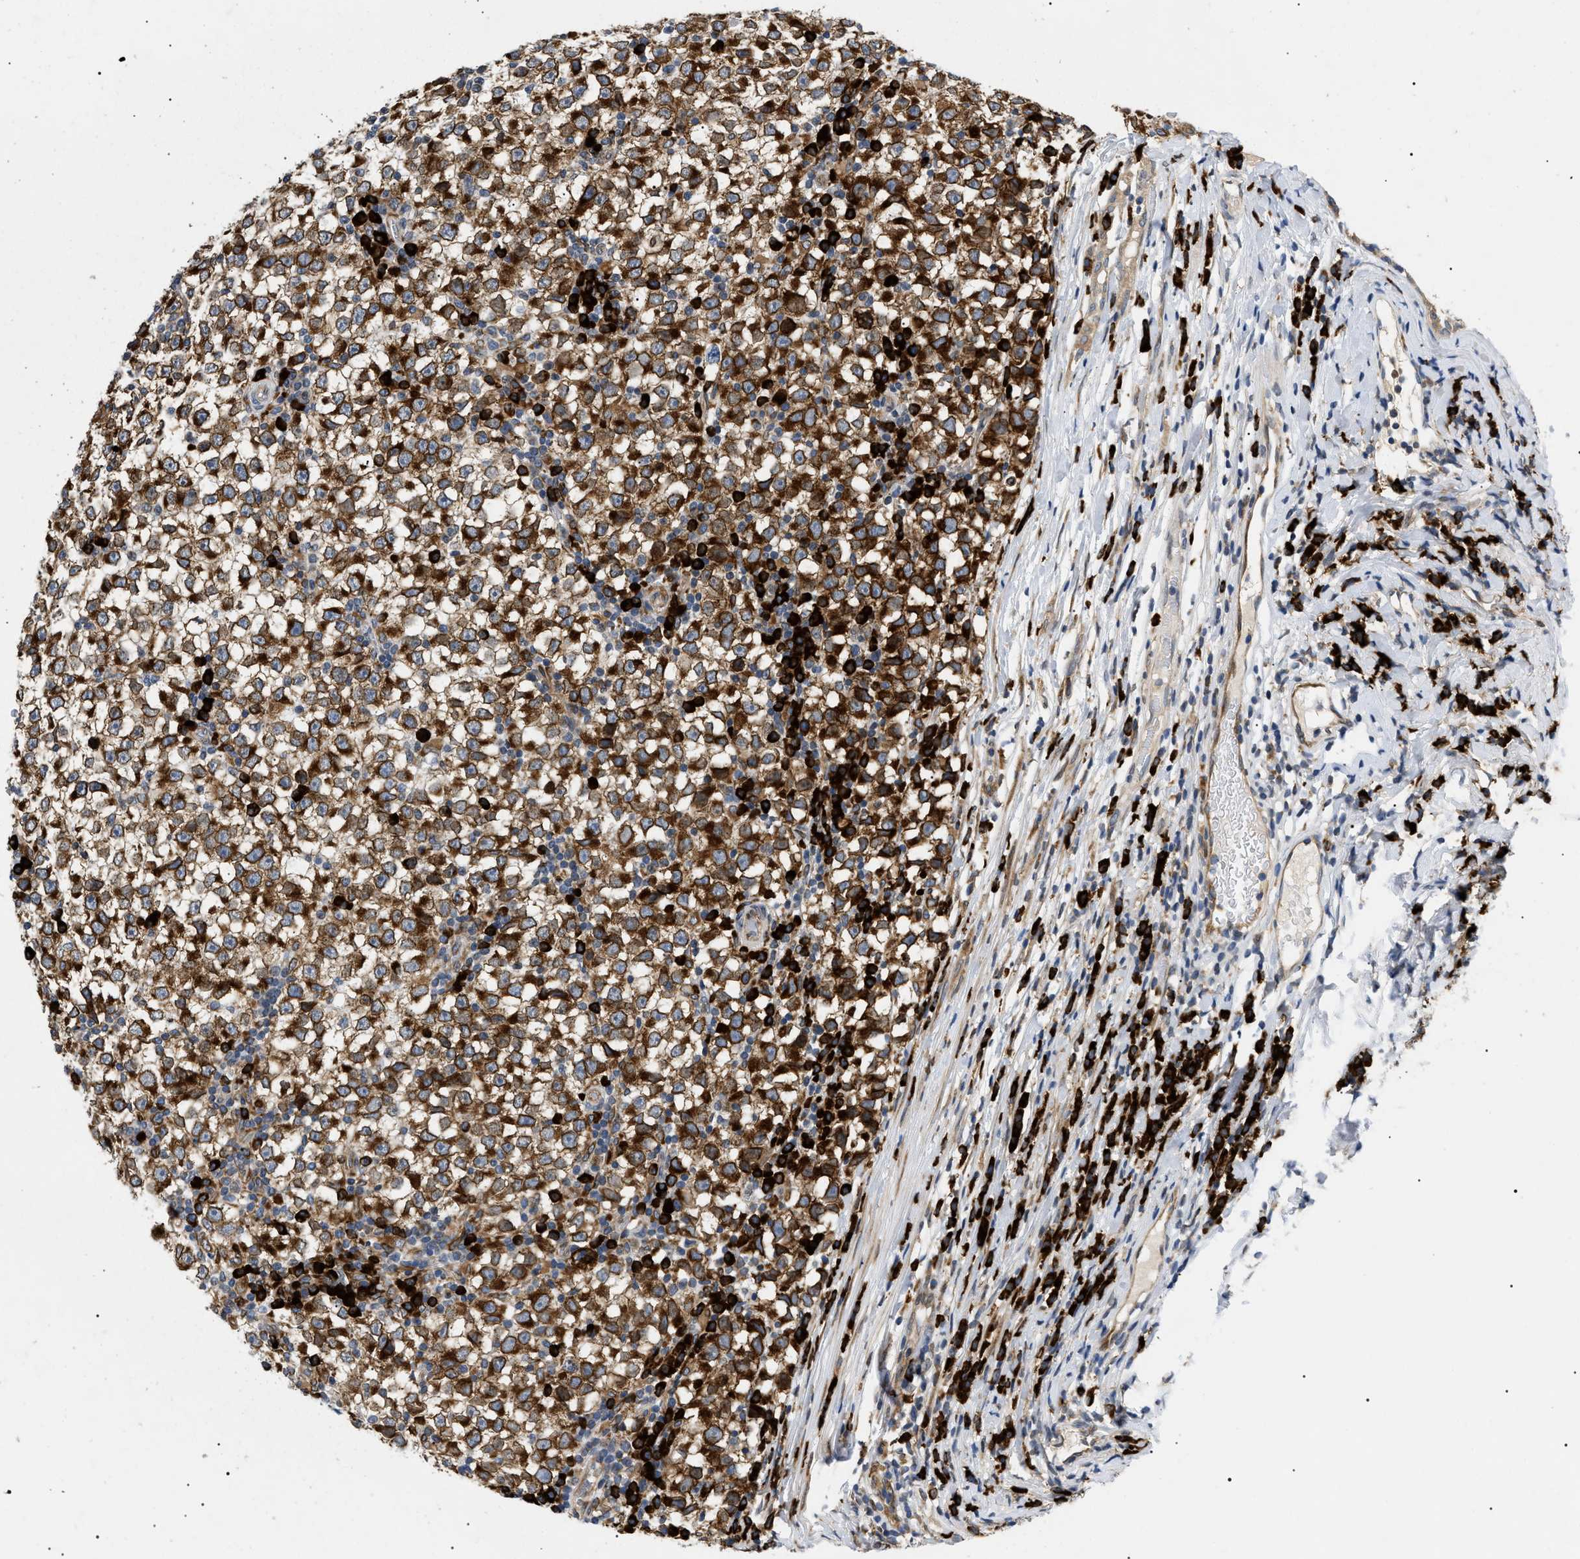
{"staining": {"intensity": "strong", "quantity": ">75%", "location": "cytoplasmic/membranous"}, "tissue": "testis cancer", "cell_type": "Tumor cells", "image_type": "cancer", "snomed": [{"axis": "morphology", "description": "Seminoma, NOS"}, {"axis": "topography", "description": "Testis"}], "caption": "Protein expression analysis of testis cancer (seminoma) displays strong cytoplasmic/membranous positivity in approximately >75% of tumor cells.", "gene": "DERL1", "patient": {"sex": "male", "age": 65}}